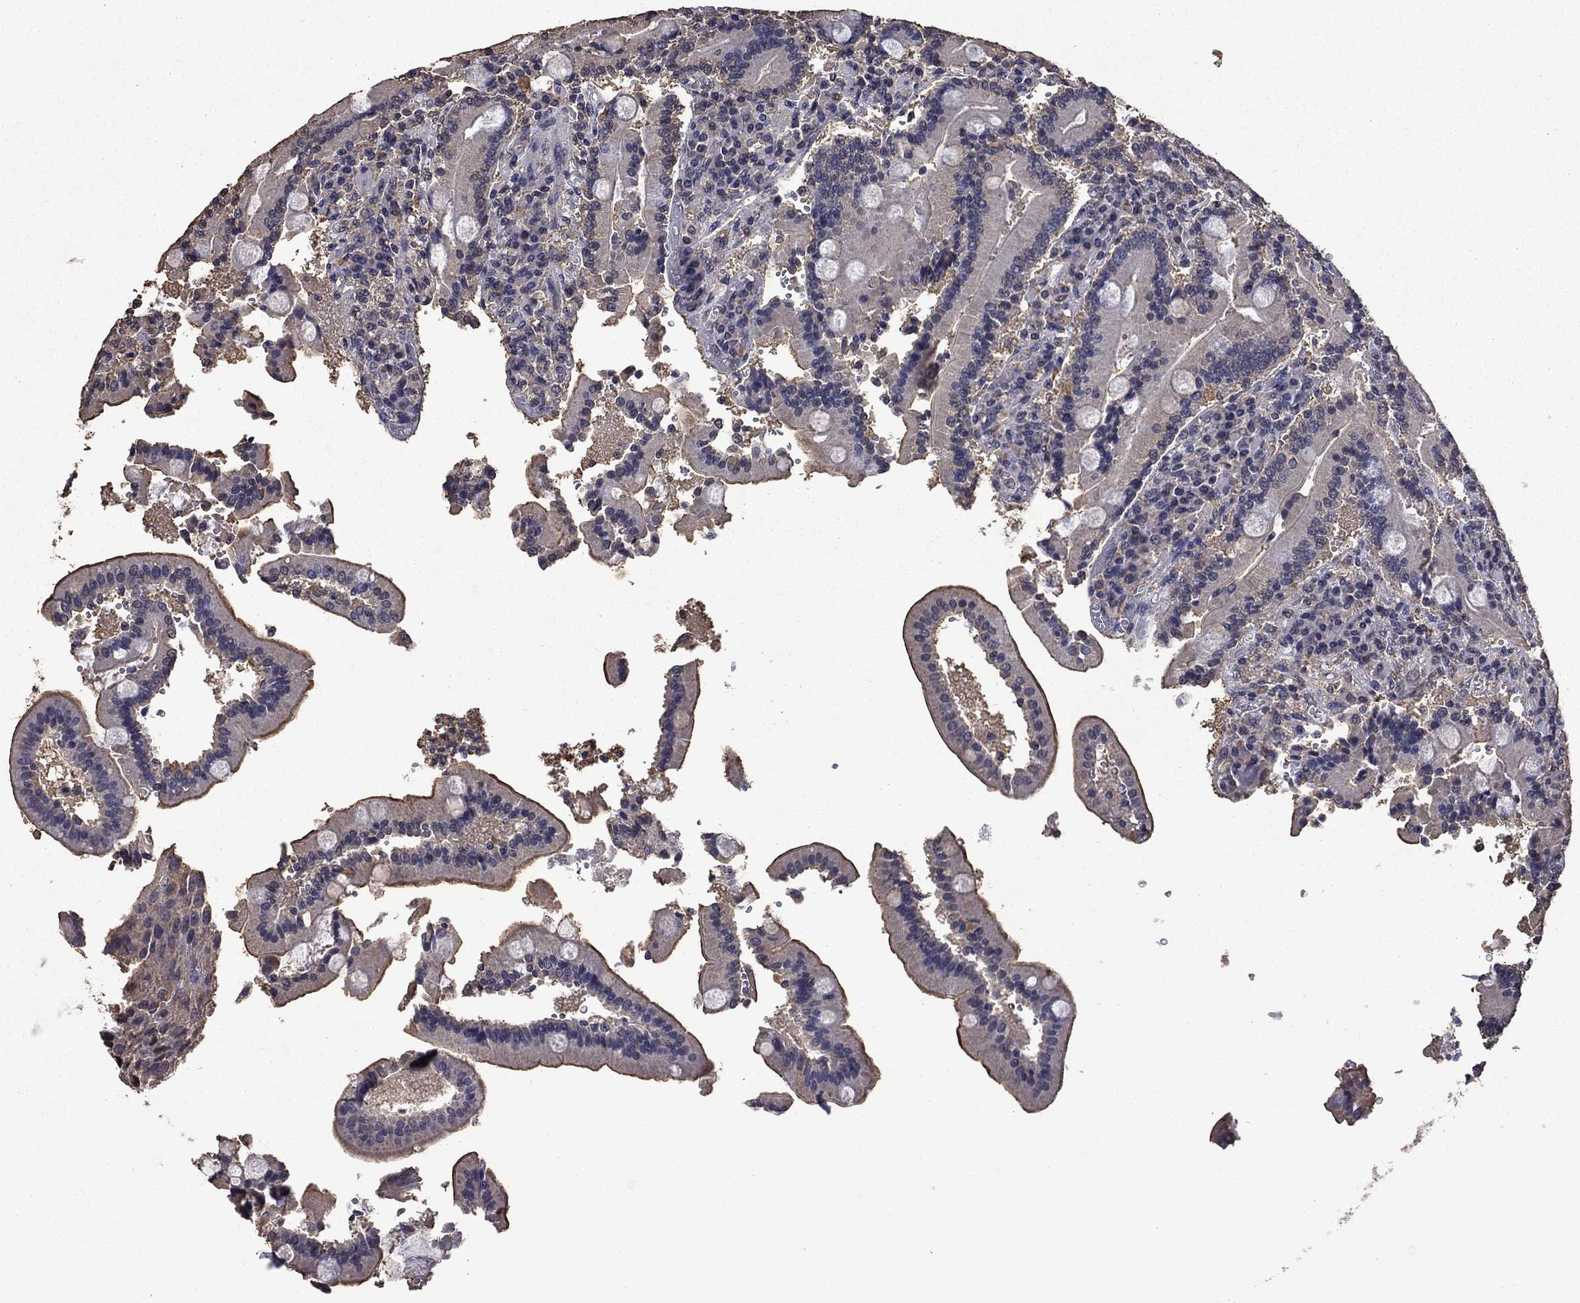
{"staining": {"intensity": "negative", "quantity": "none", "location": "none"}, "tissue": "duodenum", "cell_type": "Glandular cells", "image_type": "normal", "snomed": [{"axis": "morphology", "description": "Normal tissue, NOS"}, {"axis": "topography", "description": "Duodenum"}], "caption": "DAB (3,3'-diaminobenzidine) immunohistochemical staining of normal human duodenum displays no significant expression in glandular cells.", "gene": "MFAP3L", "patient": {"sex": "female", "age": 62}}